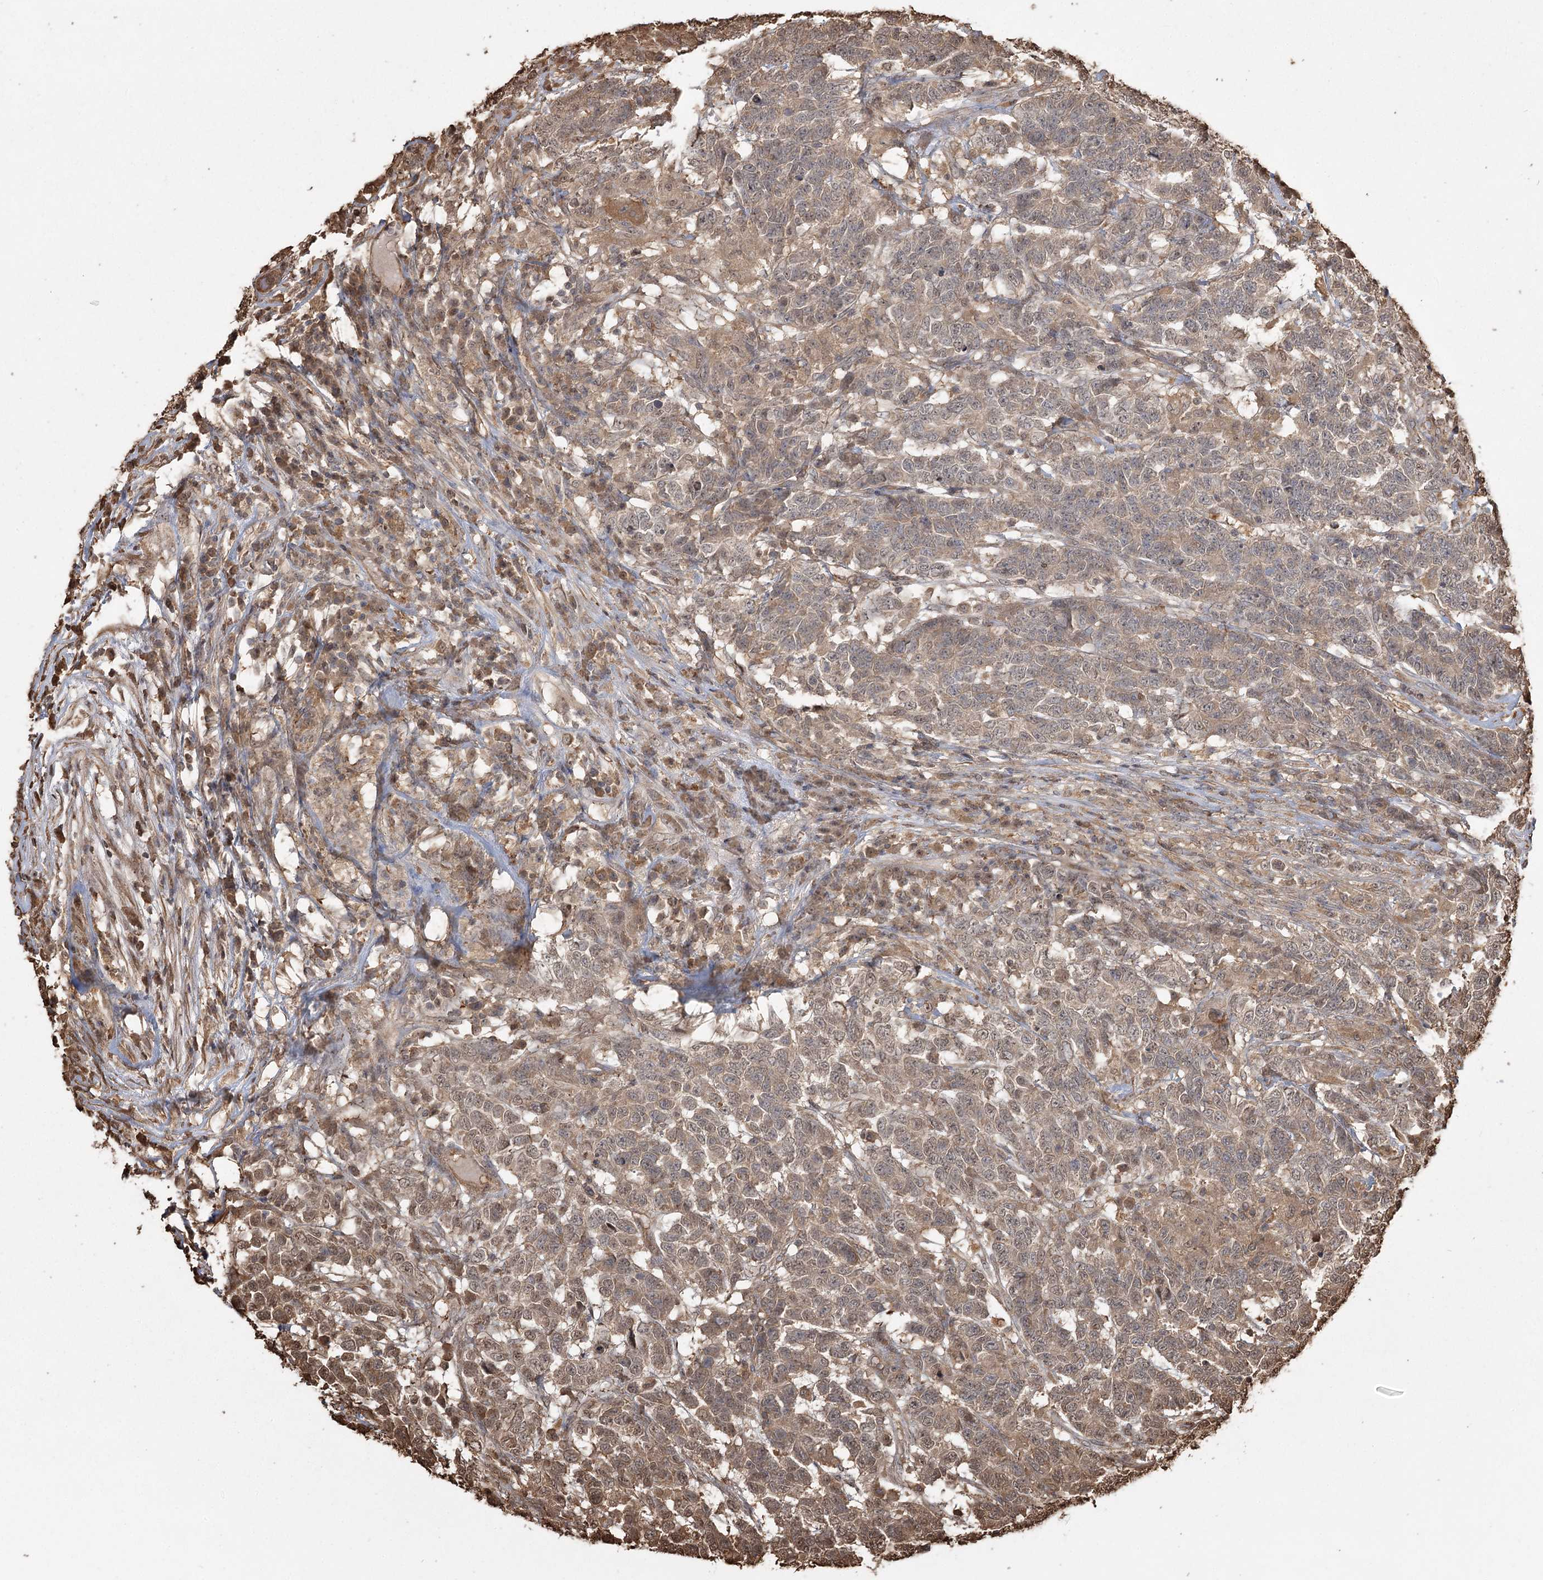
{"staining": {"intensity": "moderate", "quantity": ">75%", "location": "cytoplasmic/membranous,nuclear"}, "tissue": "testis cancer", "cell_type": "Tumor cells", "image_type": "cancer", "snomed": [{"axis": "morphology", "description": "Carcinoma, Embryonal, NOS"}, {"axis": "topography", "description": "Testis"}], "caption": "Testis cancer (embryonal carcinoma) stained with a brown dye shows moderate cytoplasmic/membranous and nuclear positive positivity in approximately >75% of tumor cells.", "gene": "PLCH1", "patient": {"sex": "male", "age": 26}}